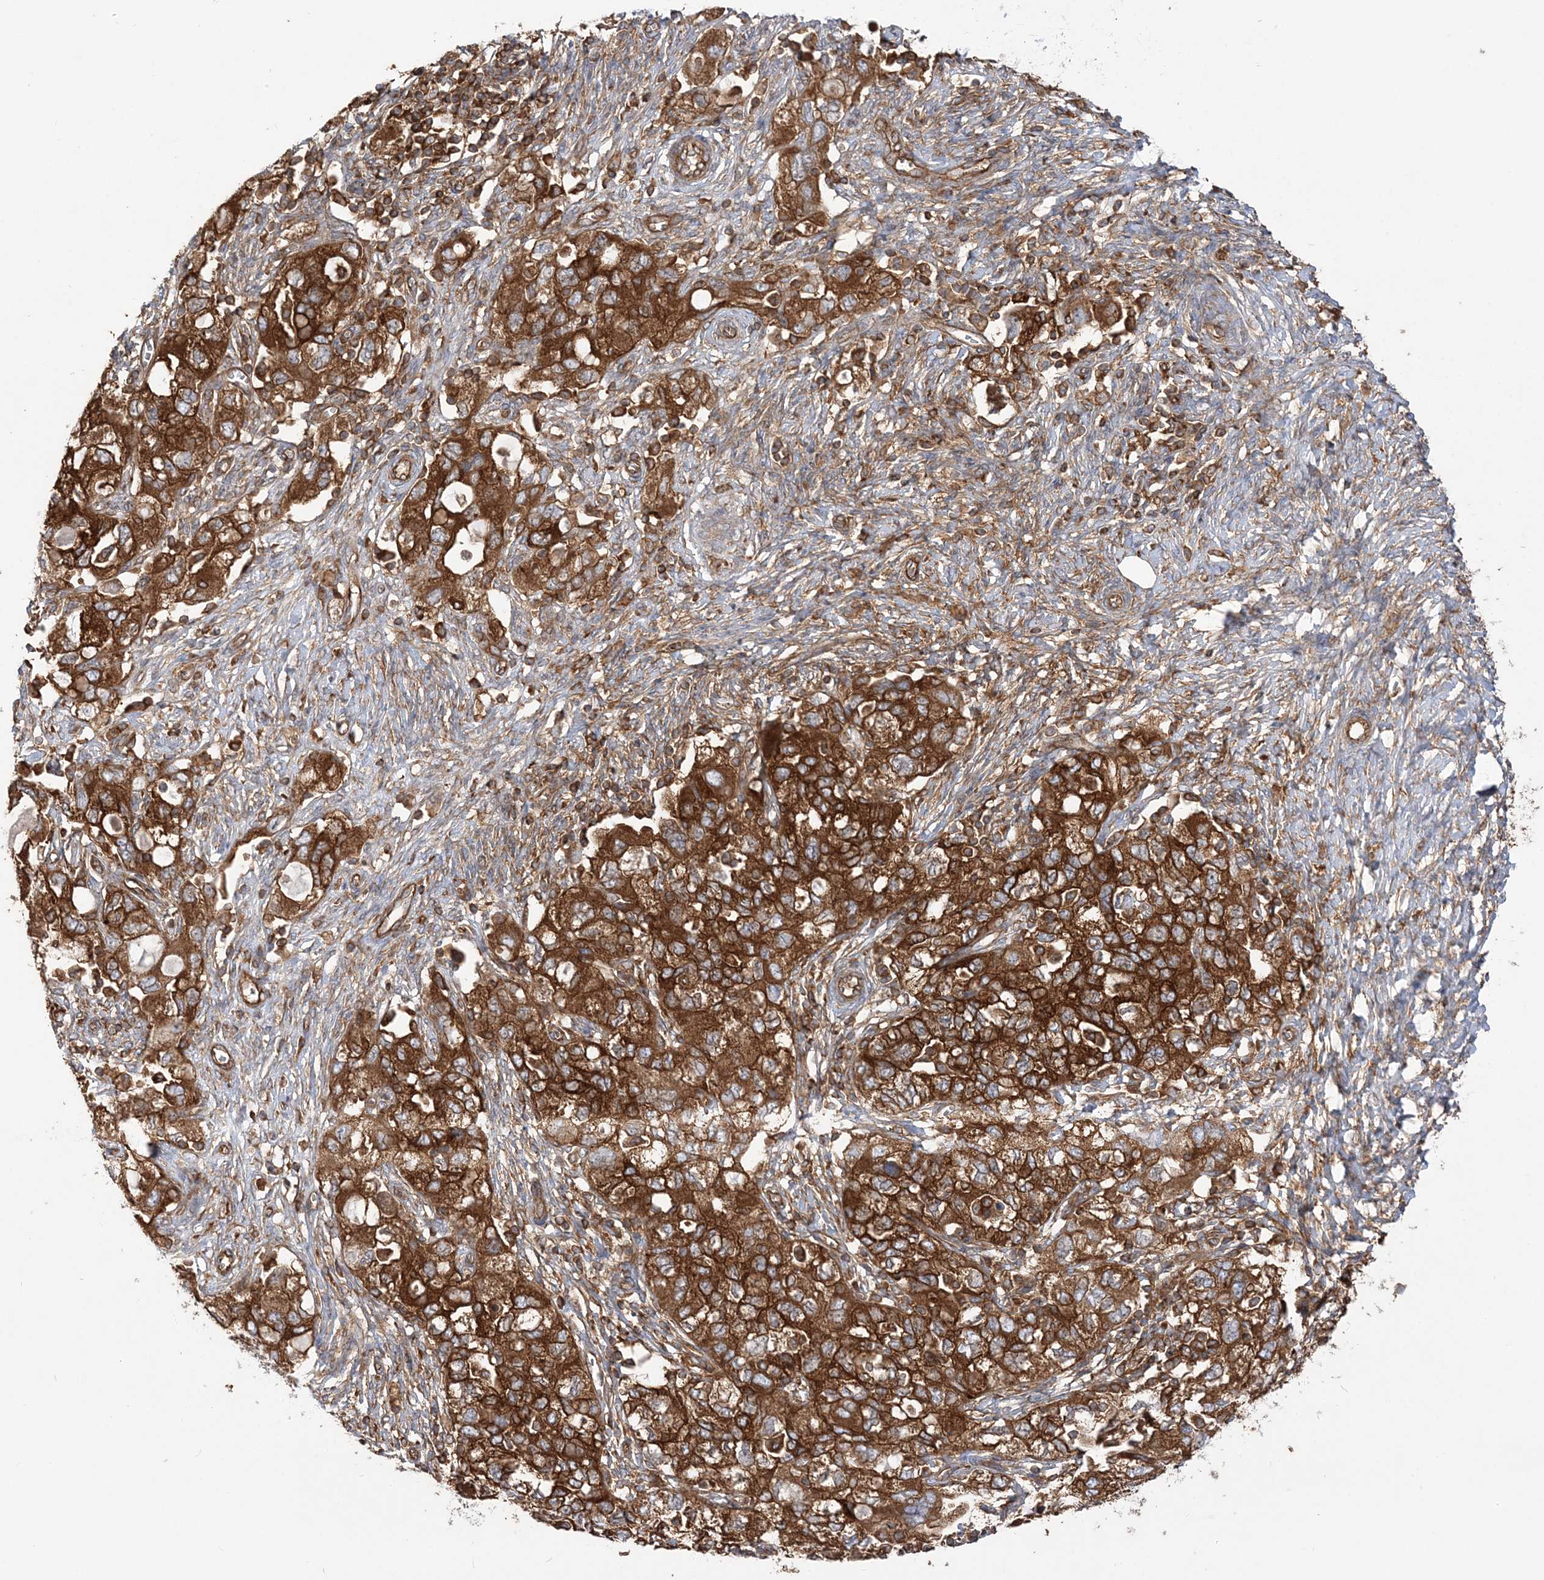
{"staining": {"intensity": "strong", "quantity": ">75%", "location": "cytoplasmic/membranous"}, "tissue": "ovarian cancer", "cell_type": "Tumor cells", "image_type": "cancer", "snomed": [{"axis": "morphology", "description": "Carcinoma, NOS"}, {"axis": "morphology", "description": "Cystadenocarcinoma, serous, NOS"}, {"axis": "topography", "description": "Ovary"}], "caption": "Ovarian cancer (serous cystadenocarcinoma) stained with immunohistochemistry shows strong cytoplasmic/membranous staining in approximately >75% of tumor cells.", "gene": "TBC1D5", "patient": {"sex": "female", "age": 69}}